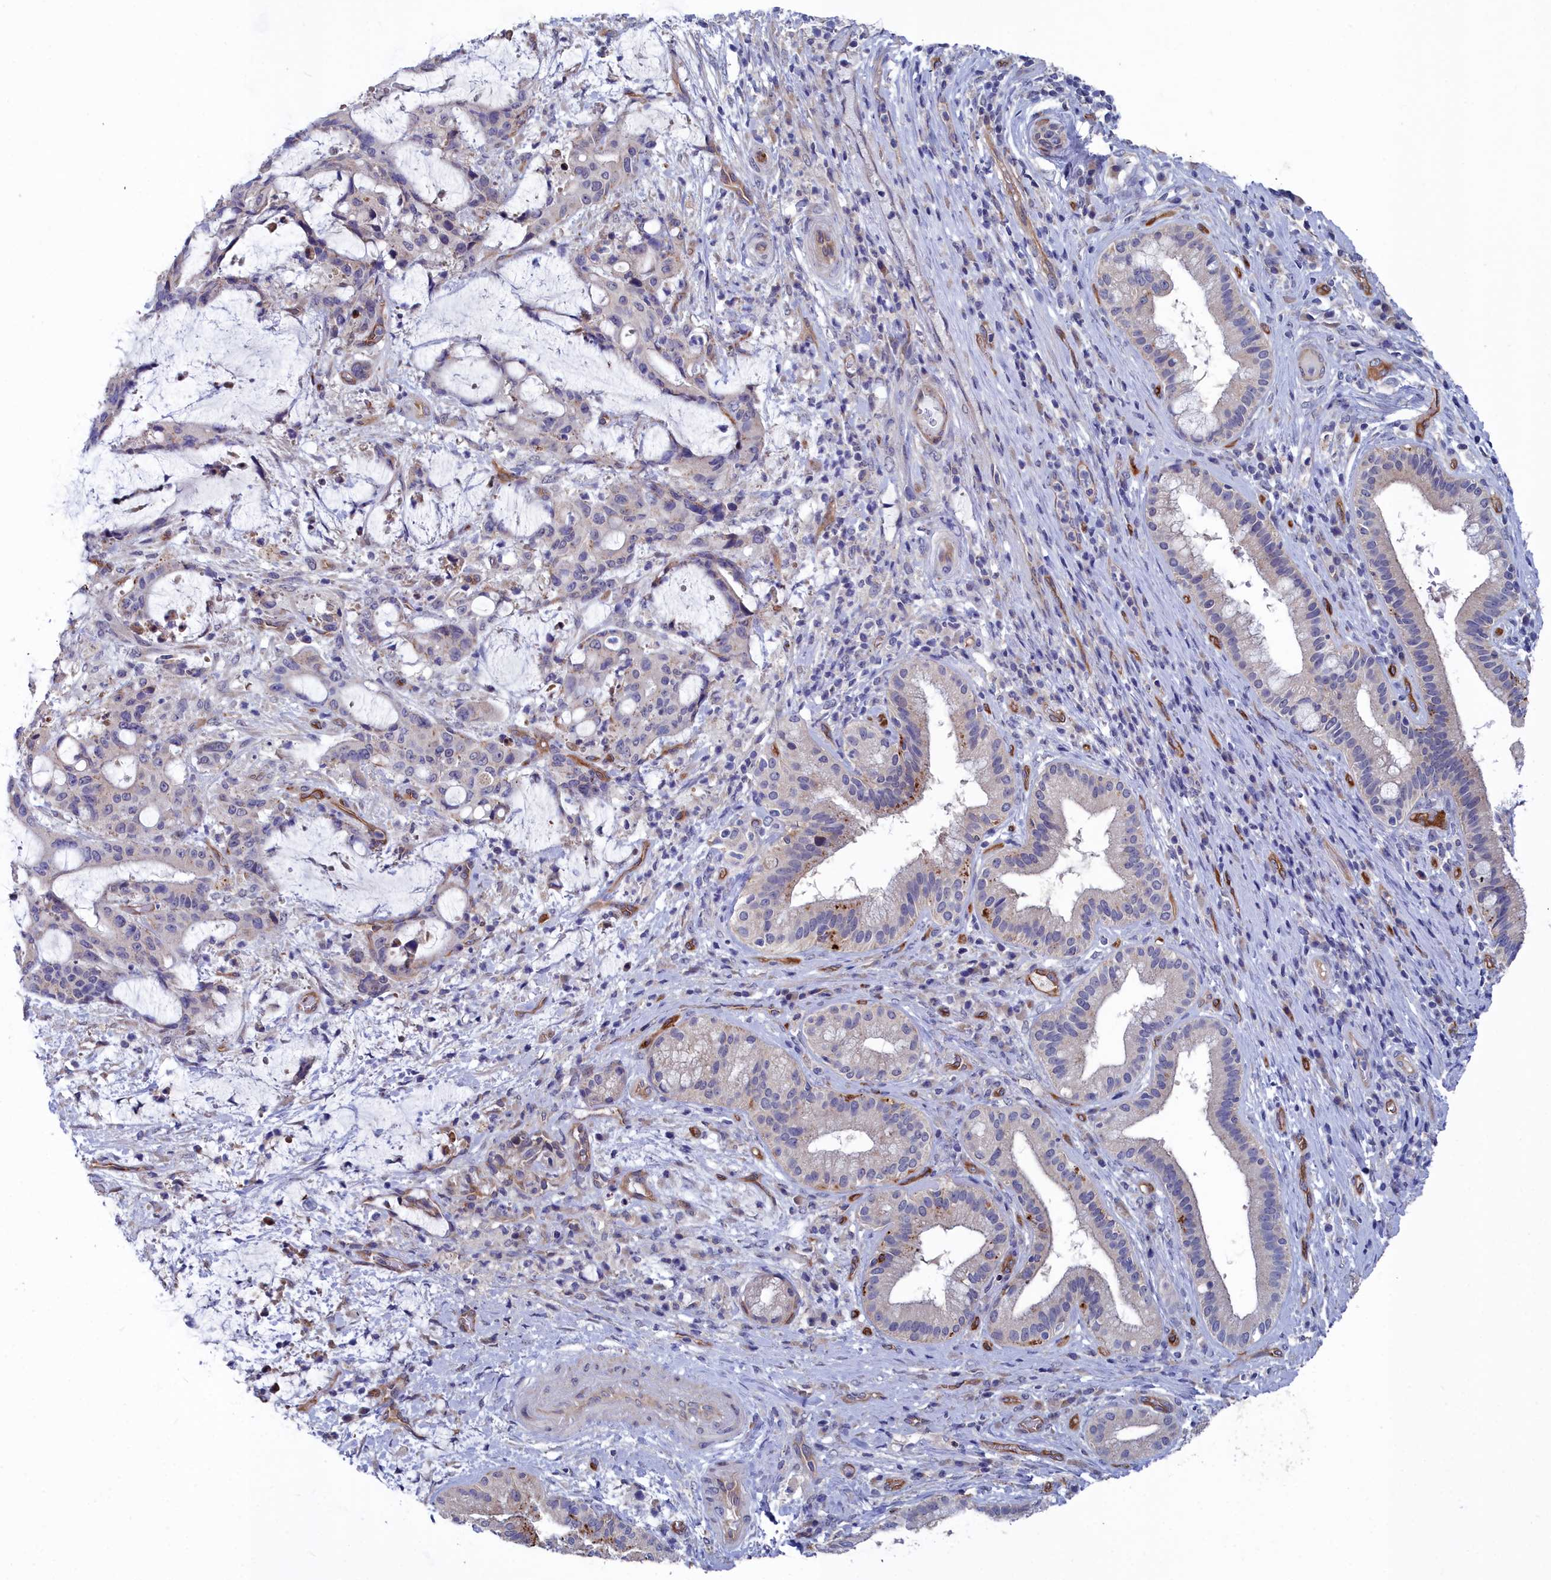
{"staining": {"intensity": "negative", "quantity": "none", "location": "none"}, "tissue": "liver cancer", "cell_type": "Tumor cells", "image_type": "cancer", "snomed": [{"axis": "morphology", "description": "Normal tissue, NOS"}, {"axis": "morphology", "description": "Cholangiocarcinoma"}, {"axis": "topography", "description": "Liver"}, {"axis": "topography", "description": "Peripheral nerve tissue"}], "caption": "There is no significant expression in tumor cells of liver cholangiocarcinoma.", "gene": "RDX", "patient": {"sex": "female", "age": 73}}